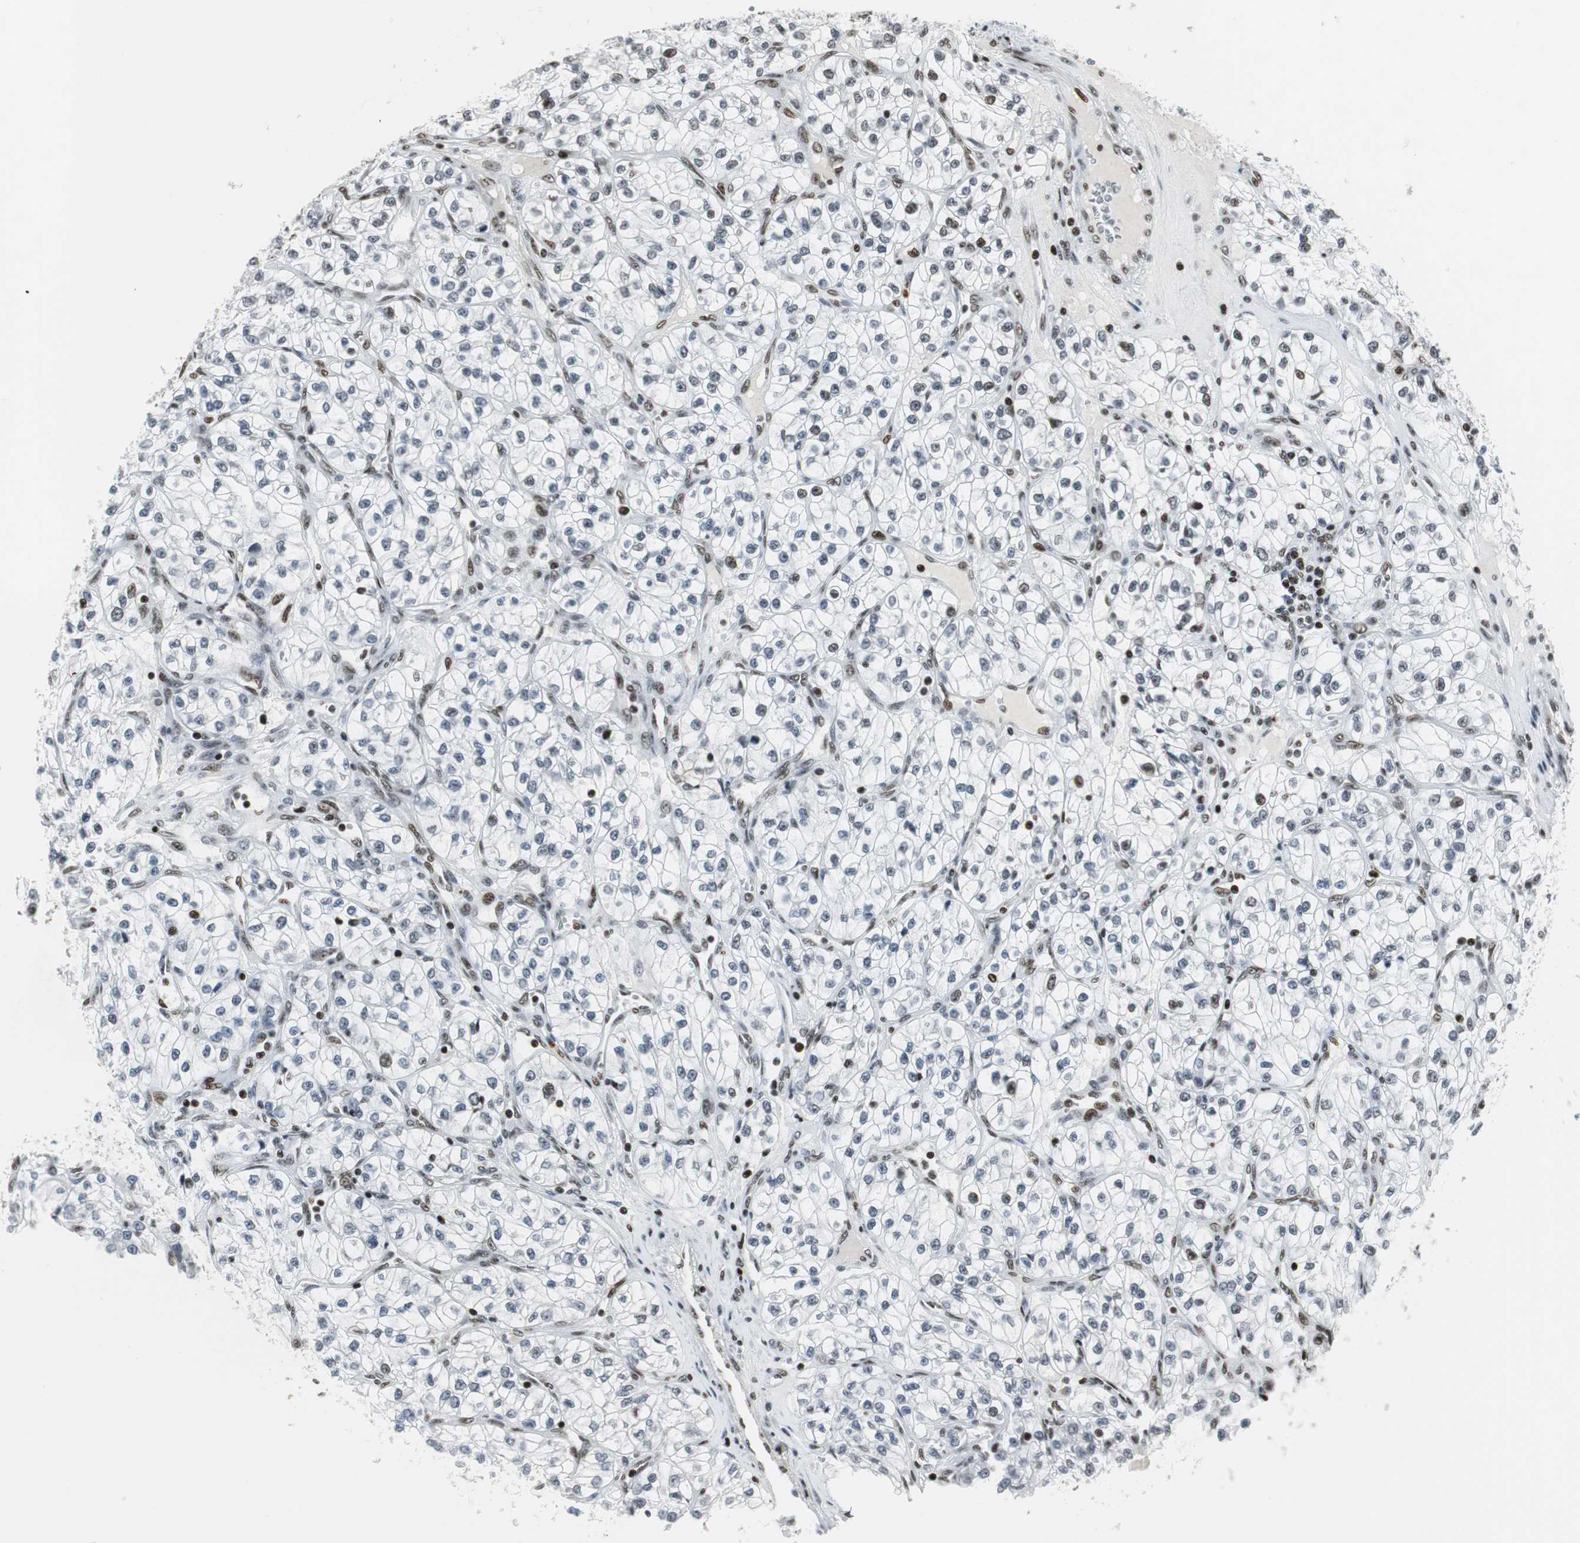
{"staining": {"intensity": "weak", "quantity": "<25%", "location": "nuclear"}, "tissue": "renal cancer", "cell_type": "Tumor cells", "image_type": "cancer", "snomed": [{"axis": "morphology", "description": "Adenocarcinoma, NOS"}, {"axis": "topography", "description": "Kidney"}], "caption": "Human renal adenocarcinoma stained for a protein using immunohistochemistry (IHC) exhibits no expression in tumor cells.", "gene": "RBBP4", "patient": {"sex": "female", "age": 57}}